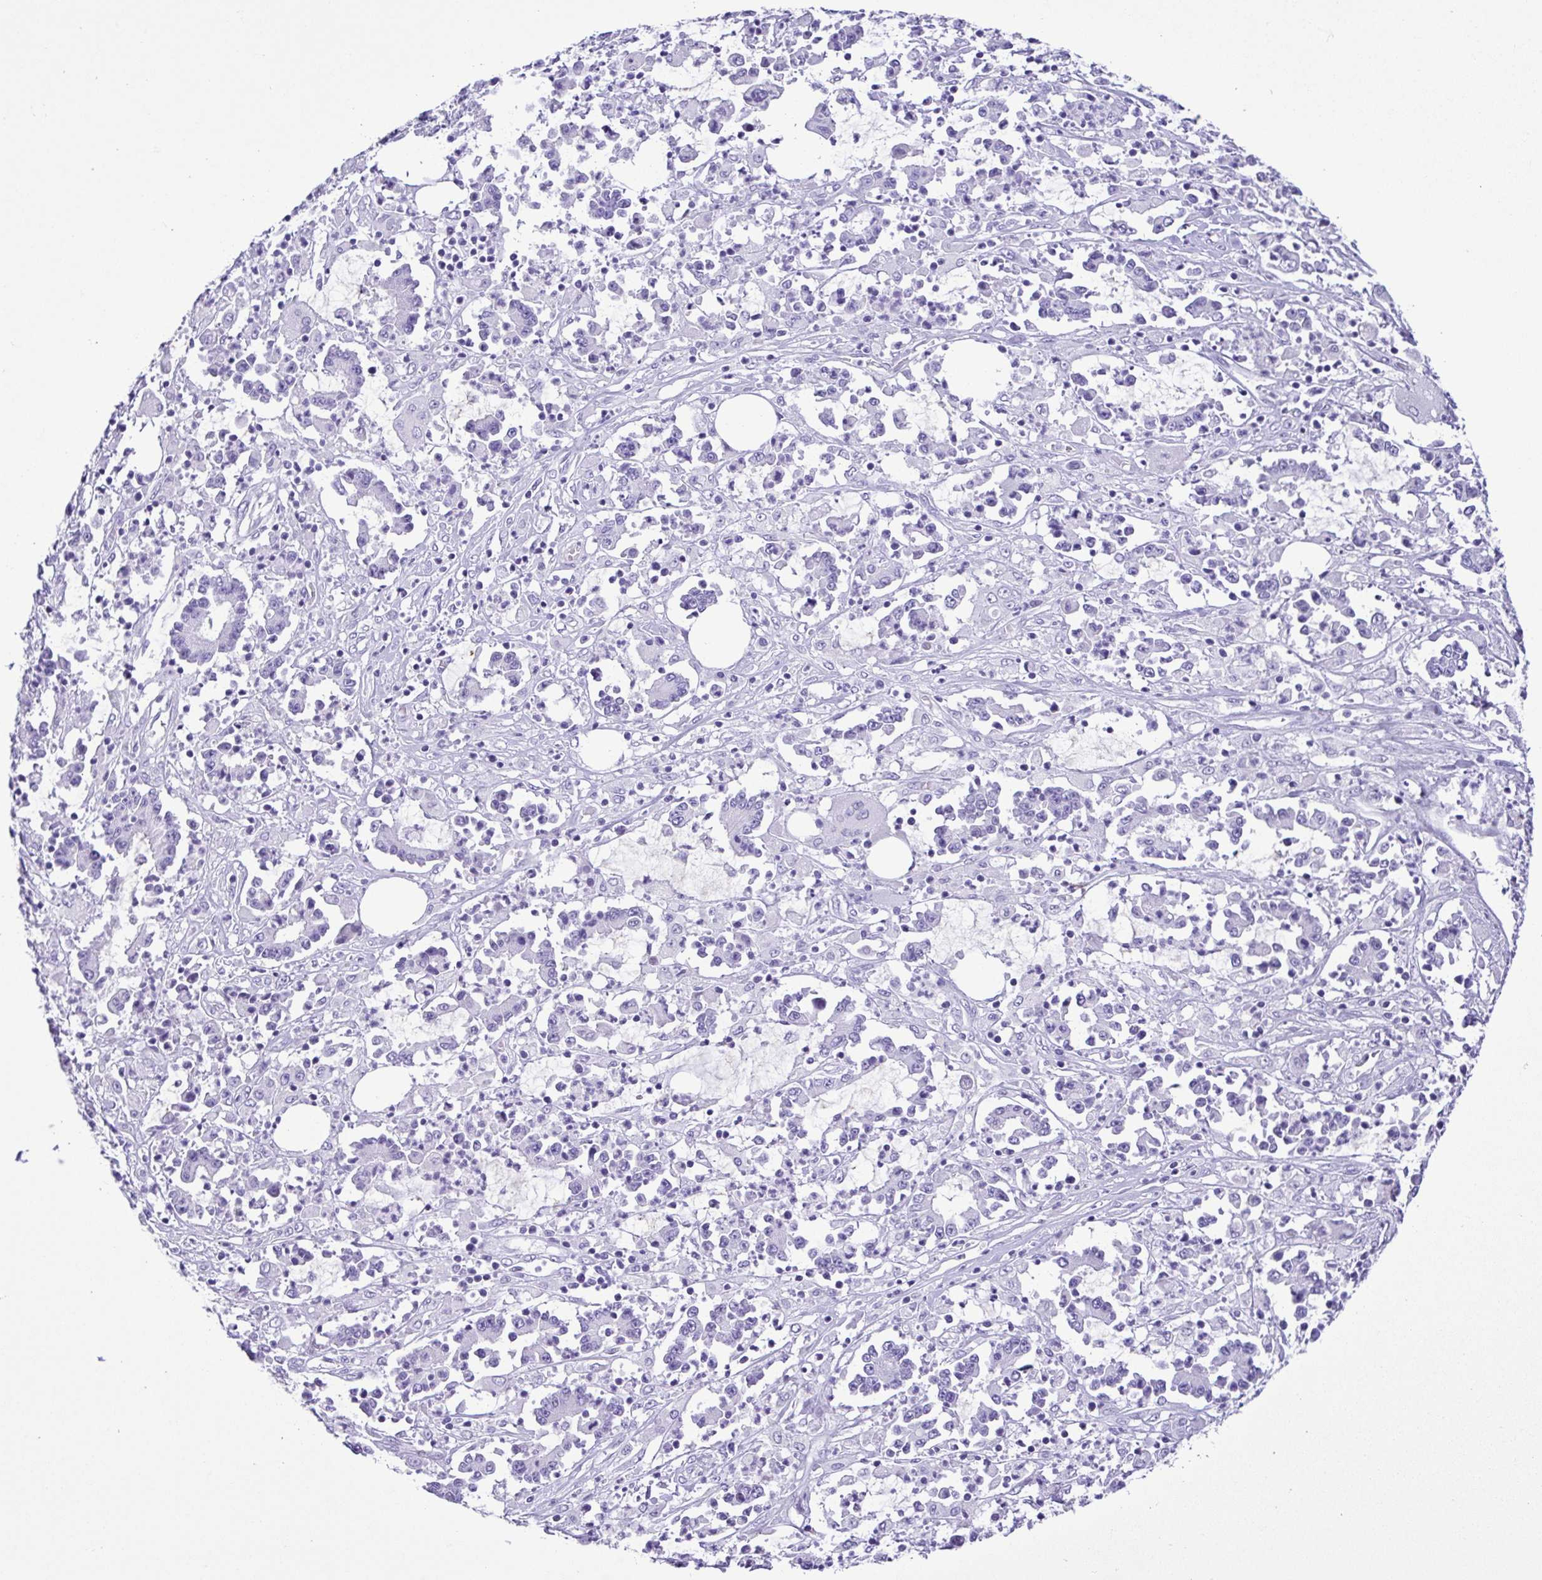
{"staining": {"intensity": "negative", "quantity": "none", "location": "none"}, "tissue": "stomach cancer", "cell_type": "Tumor cells", "image_type": "cancer", "snomed": [{"axis": "morphology", "description": "Adenocarcinoma, NOS"}, {"axis": "topography", "description": "Stomach, upper"}], "caption": "Immunohistochemical staining of human adenocarcinoma (stomach) shows no significant expression in tumor cells.", "gene": "OVGP1", "patient": {"sex": "male", "age": 68}}